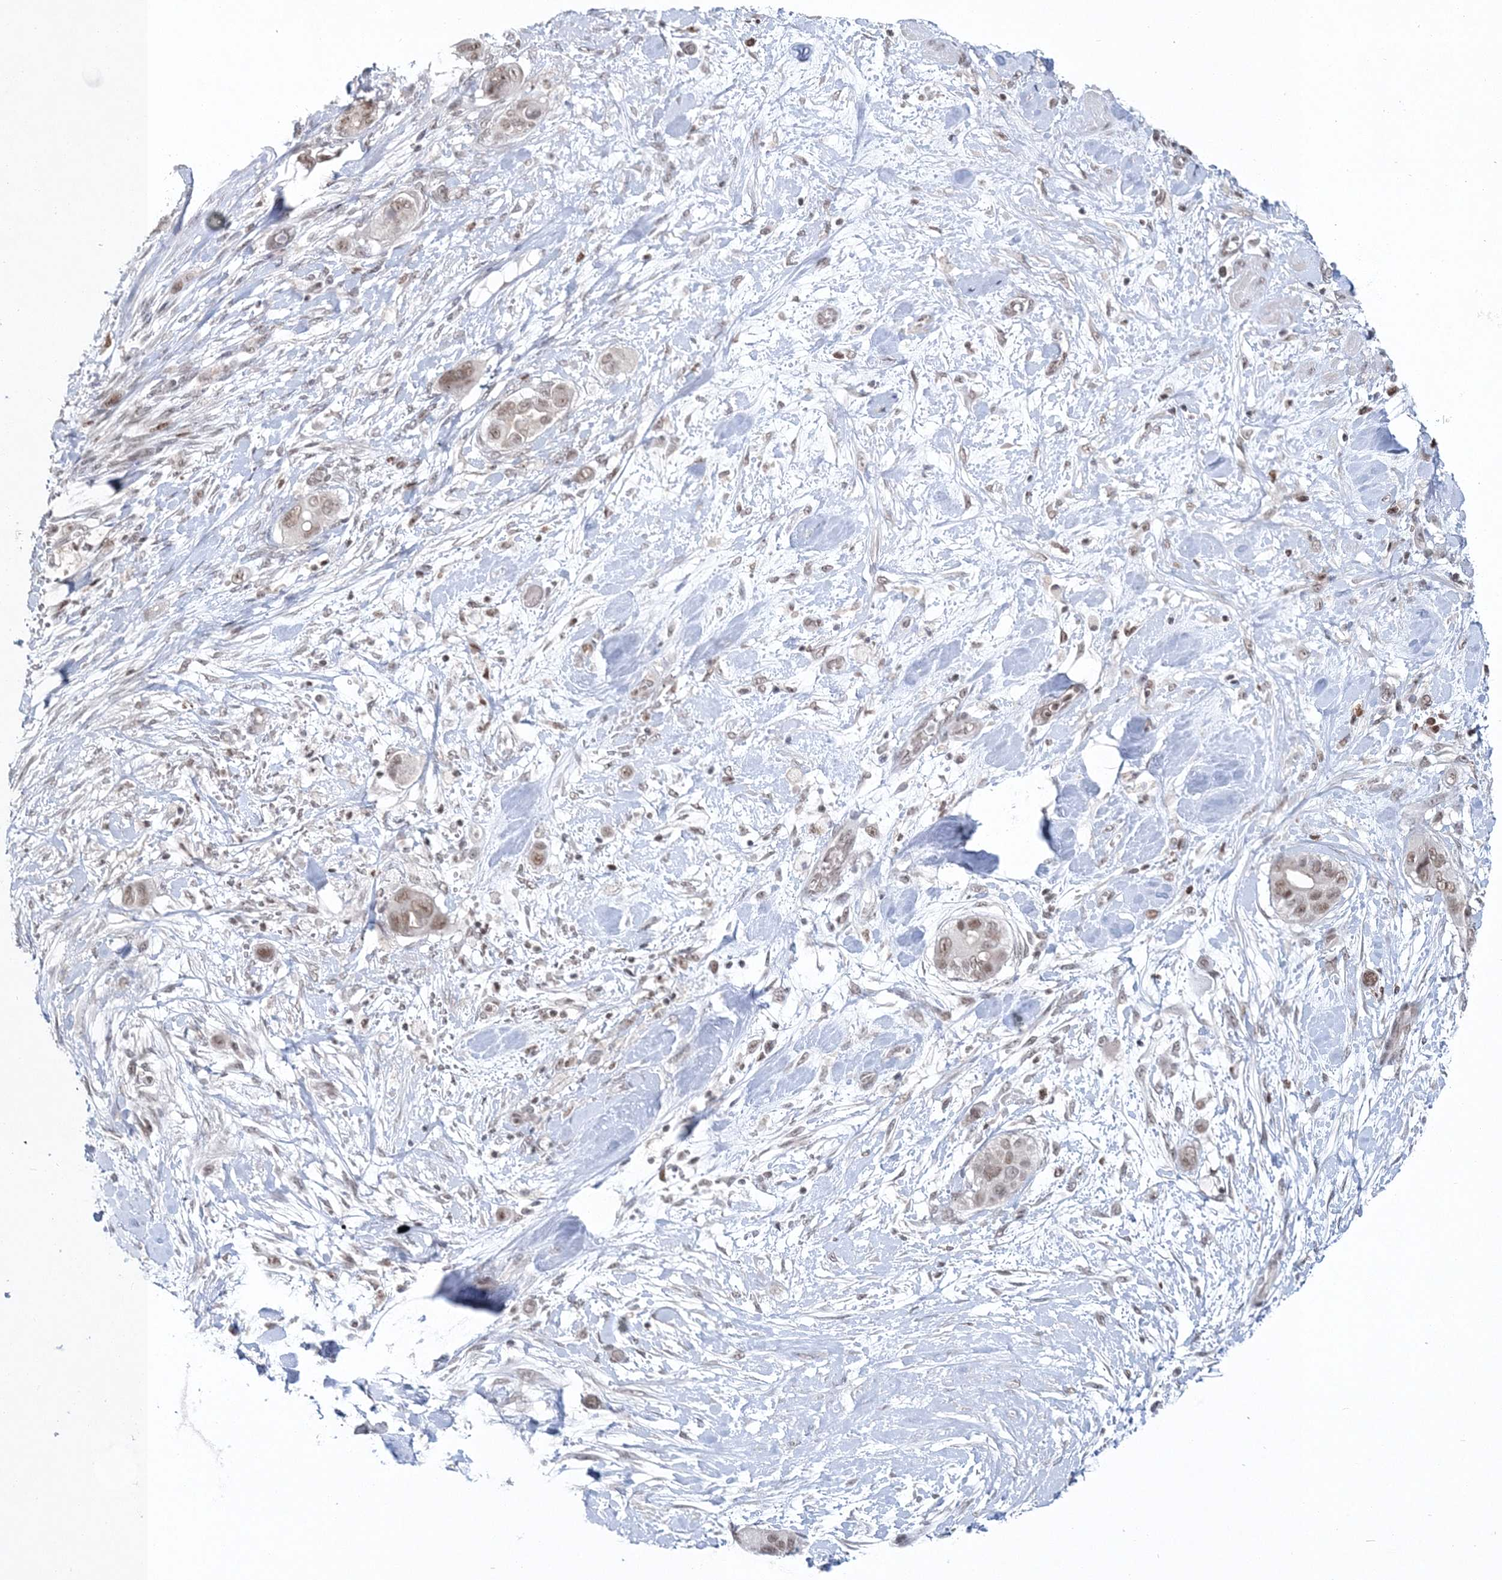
{"staining": {"intensity": "weak", "quantity": ">75%", "location": "nuclear"}, "tissue": "pancreatic cancer", "cell_type": "Tumor cells", "image_type": "cancer", "snomed": [{"axis": "morphology", "description": "Adenocarcinoma, NOS"}, {"axis": "topography", "description": "Pancreas"}], "caption": "IHC photomicrograph of neoplastic tissue: adenocarcinoma (pancreatic) stained using IHC exhibits low levels of weak protein expression localized specifically in the nuclear of tumor cells, appearing as a nuclear brown color.", "gene": "PDS5A", "patient": {"sex": "male", "age": 68}}